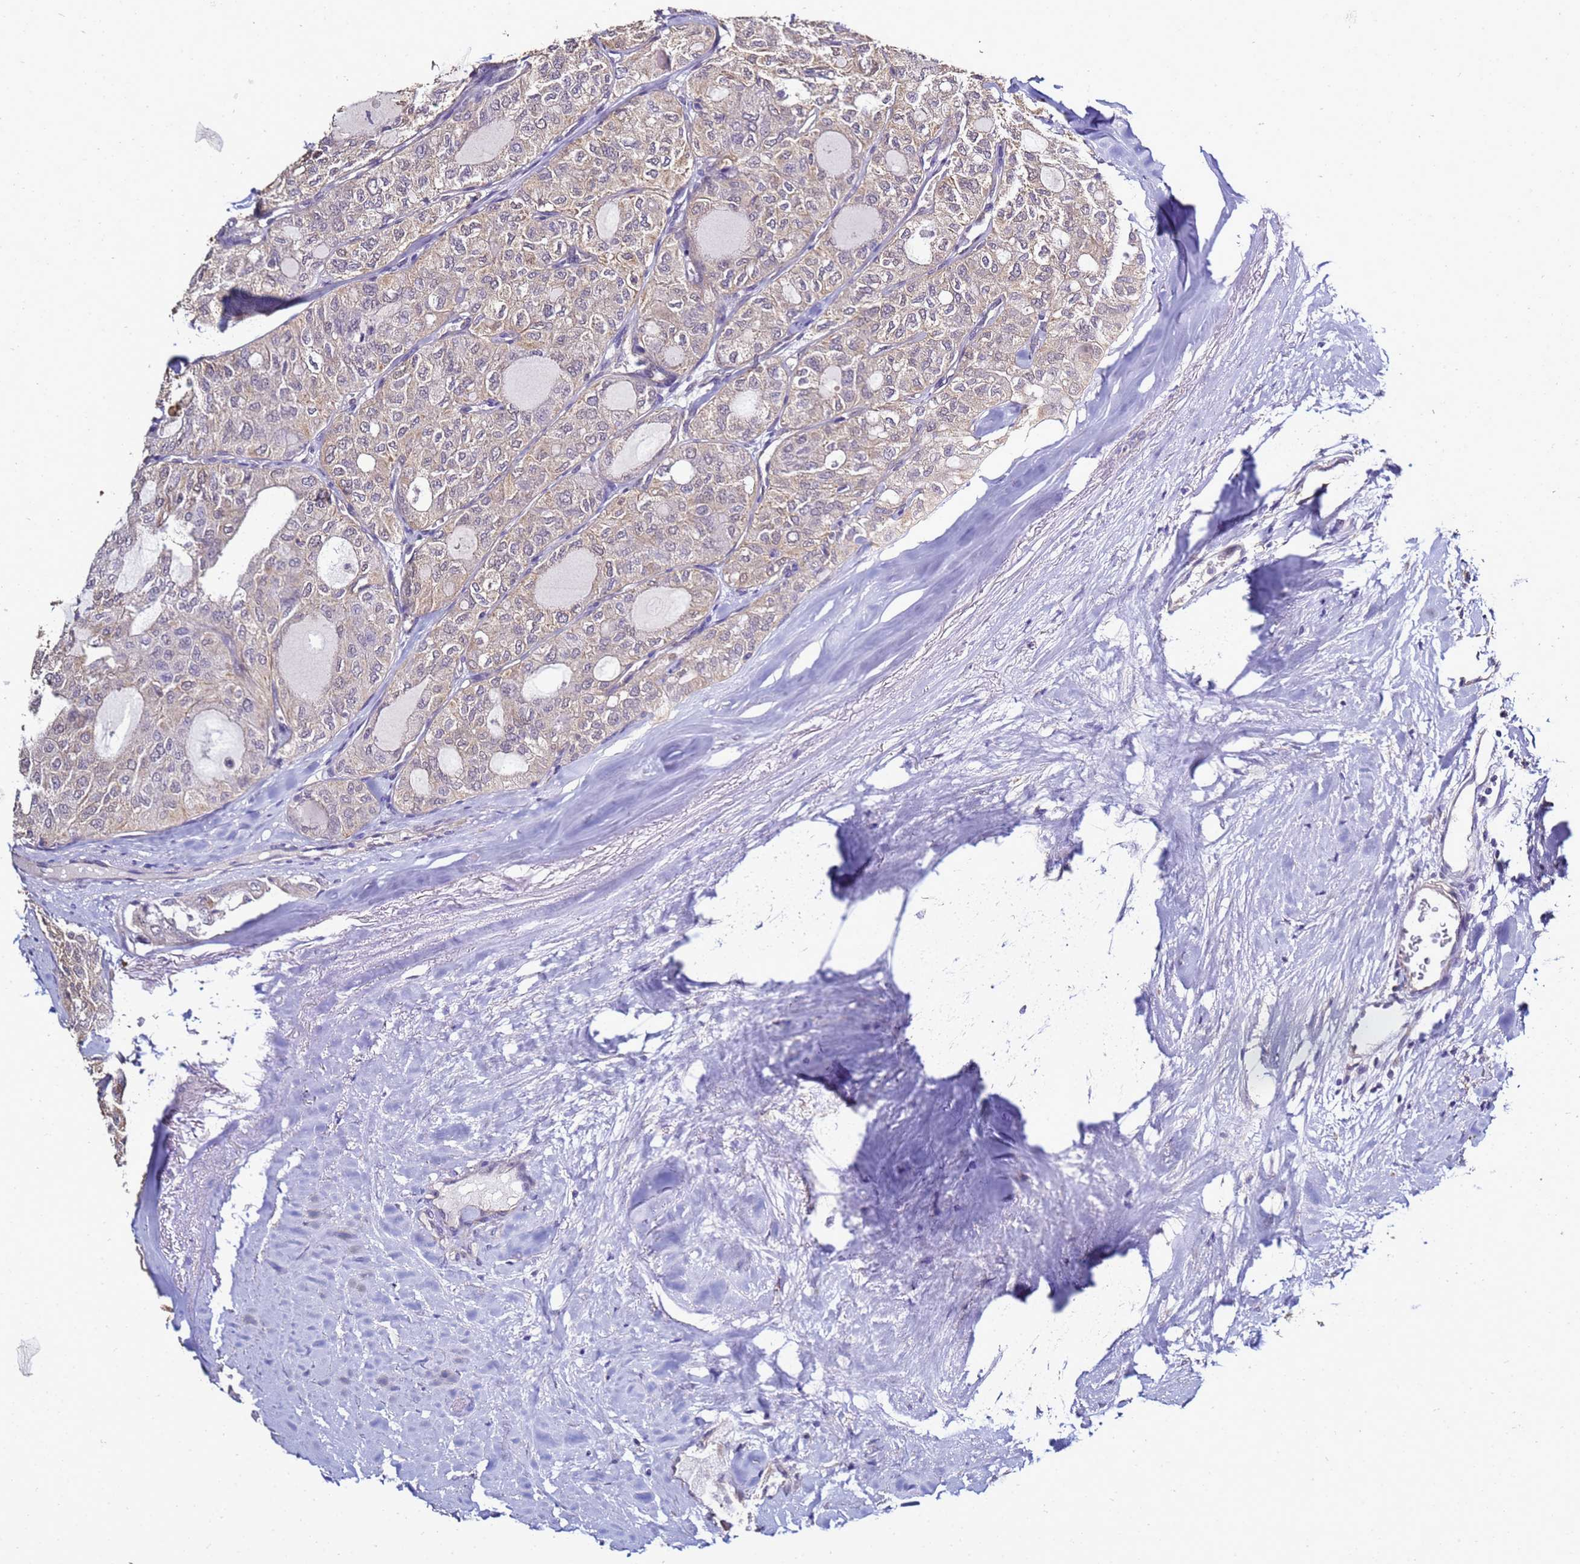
{"staining": {"intensity": "weak", "quantity": "<25%", "location": "cytoplasmic/membranous"}, "tissue": "thyroid cancer", "cell_type": "Tumor cells", "image_type": "cancer", "snomed": [{"axis": "morphology", "description": "Follicular adenoma carcinoma, NOS"}, {"axis": "topography", "description": "Thyroid gland"}], "caption": "DAB (3,3'-diaminobenzidine) immunohistochemical staining of thyroid cancer reveals no significant expression in tumor cells. The staining is performed using DAB (3,3'-diaminobenzidine) brown chromogen with nuclei counter-stained in using hematoxylin.", "gene": "ENOPH1", "patient": {"sex": "male", "age": 75}}